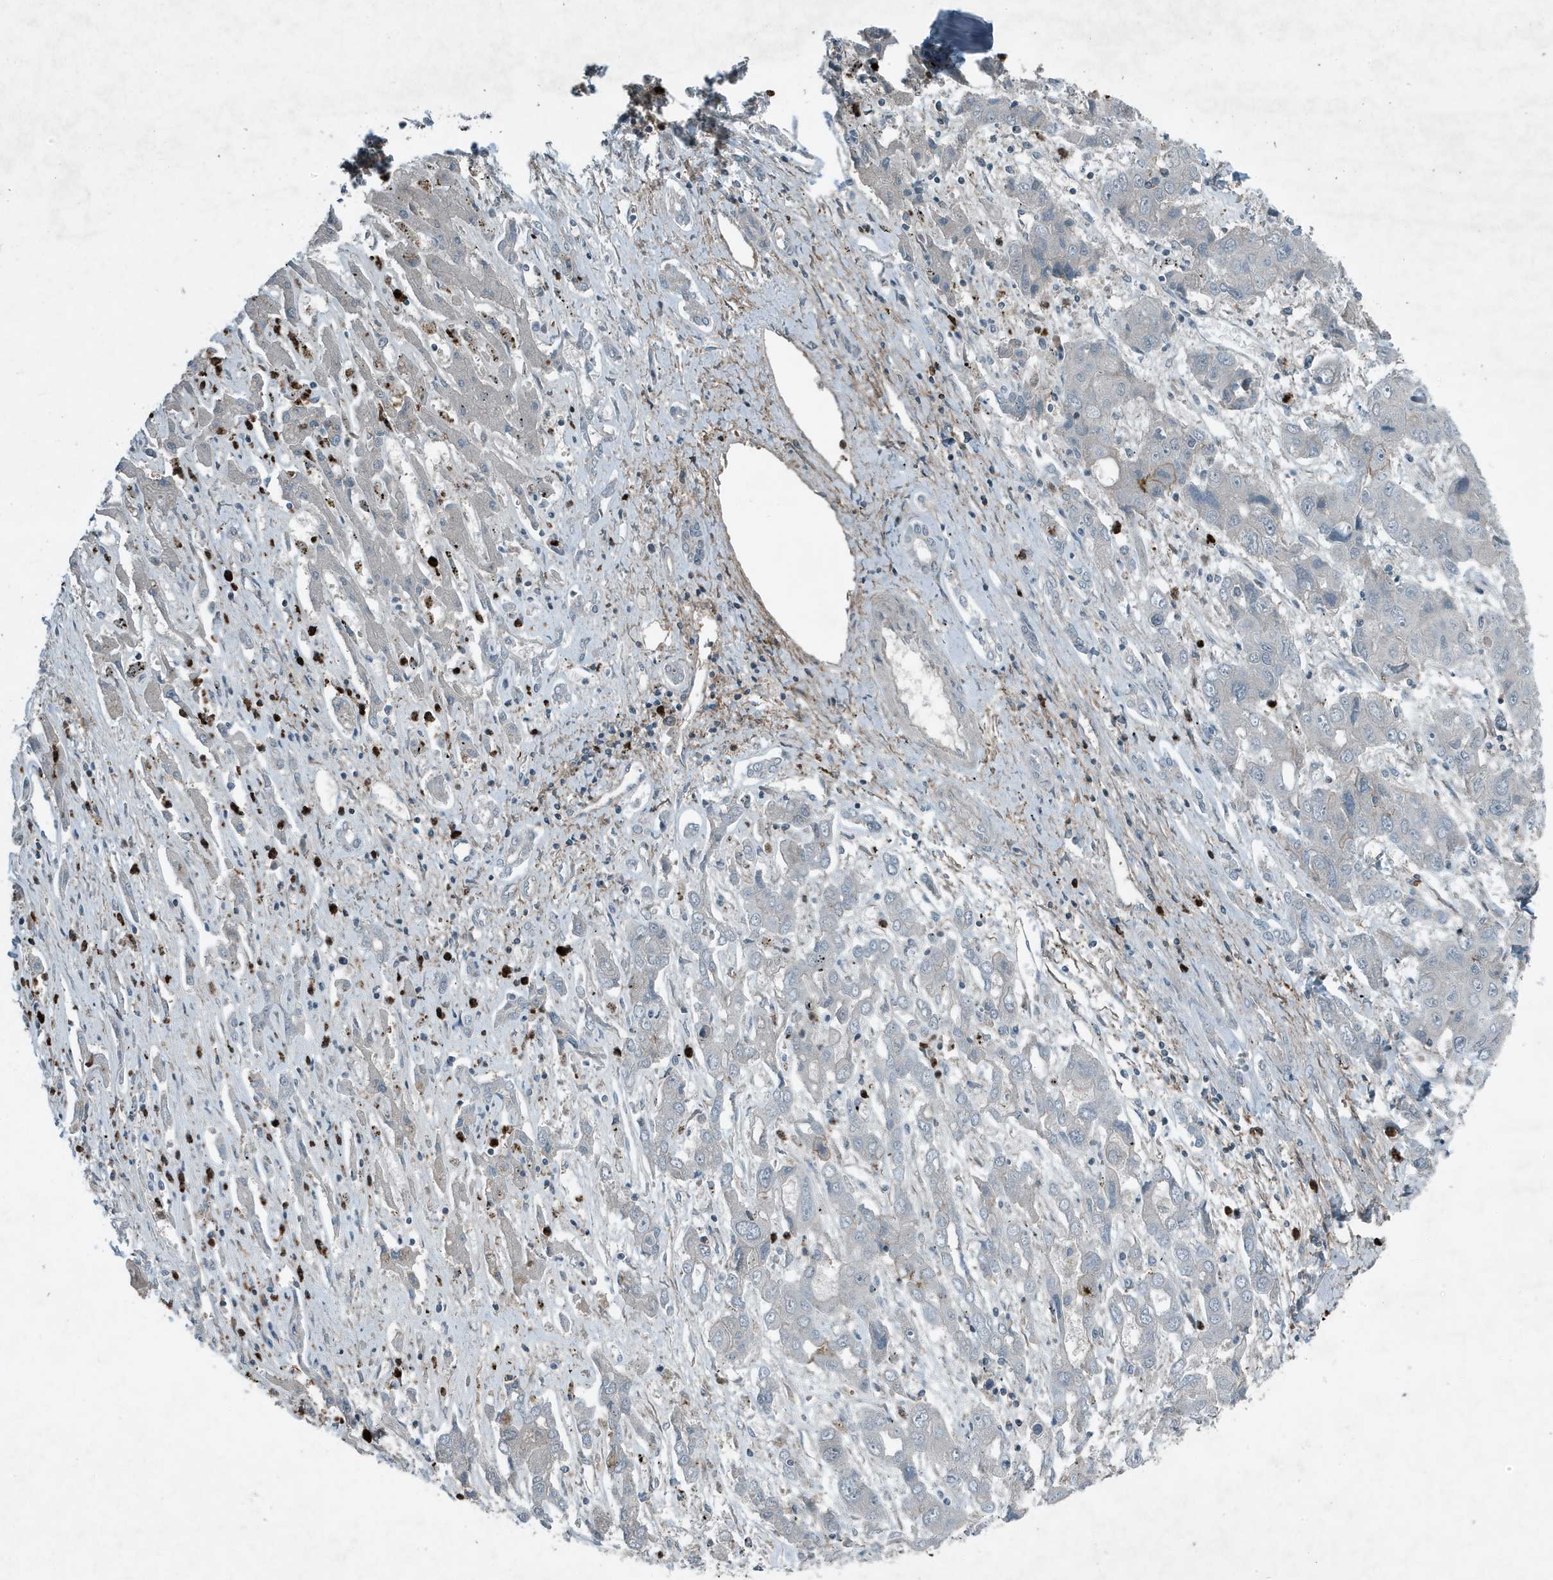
{"staining": {"intensity": "negative", "quantity": "none", "location": "none"}, "tissue": "liver cancer", "cell_type": "Tumor cells", "image_type": "cancer", "snomed": [{"axis": "morphology", "description": "Cholangiocarcinoma"}, {"axis": "topography", "description": "Liver"}], "caption": "Tumor cells are negative for brown protein staining in liver cholangiocarcinoma. (DAB immunohistochemistry visualized using brightfield microscopy, high magnification).", "gene": "DAPP1", "patient": {"sex": "male", "age": 67}}